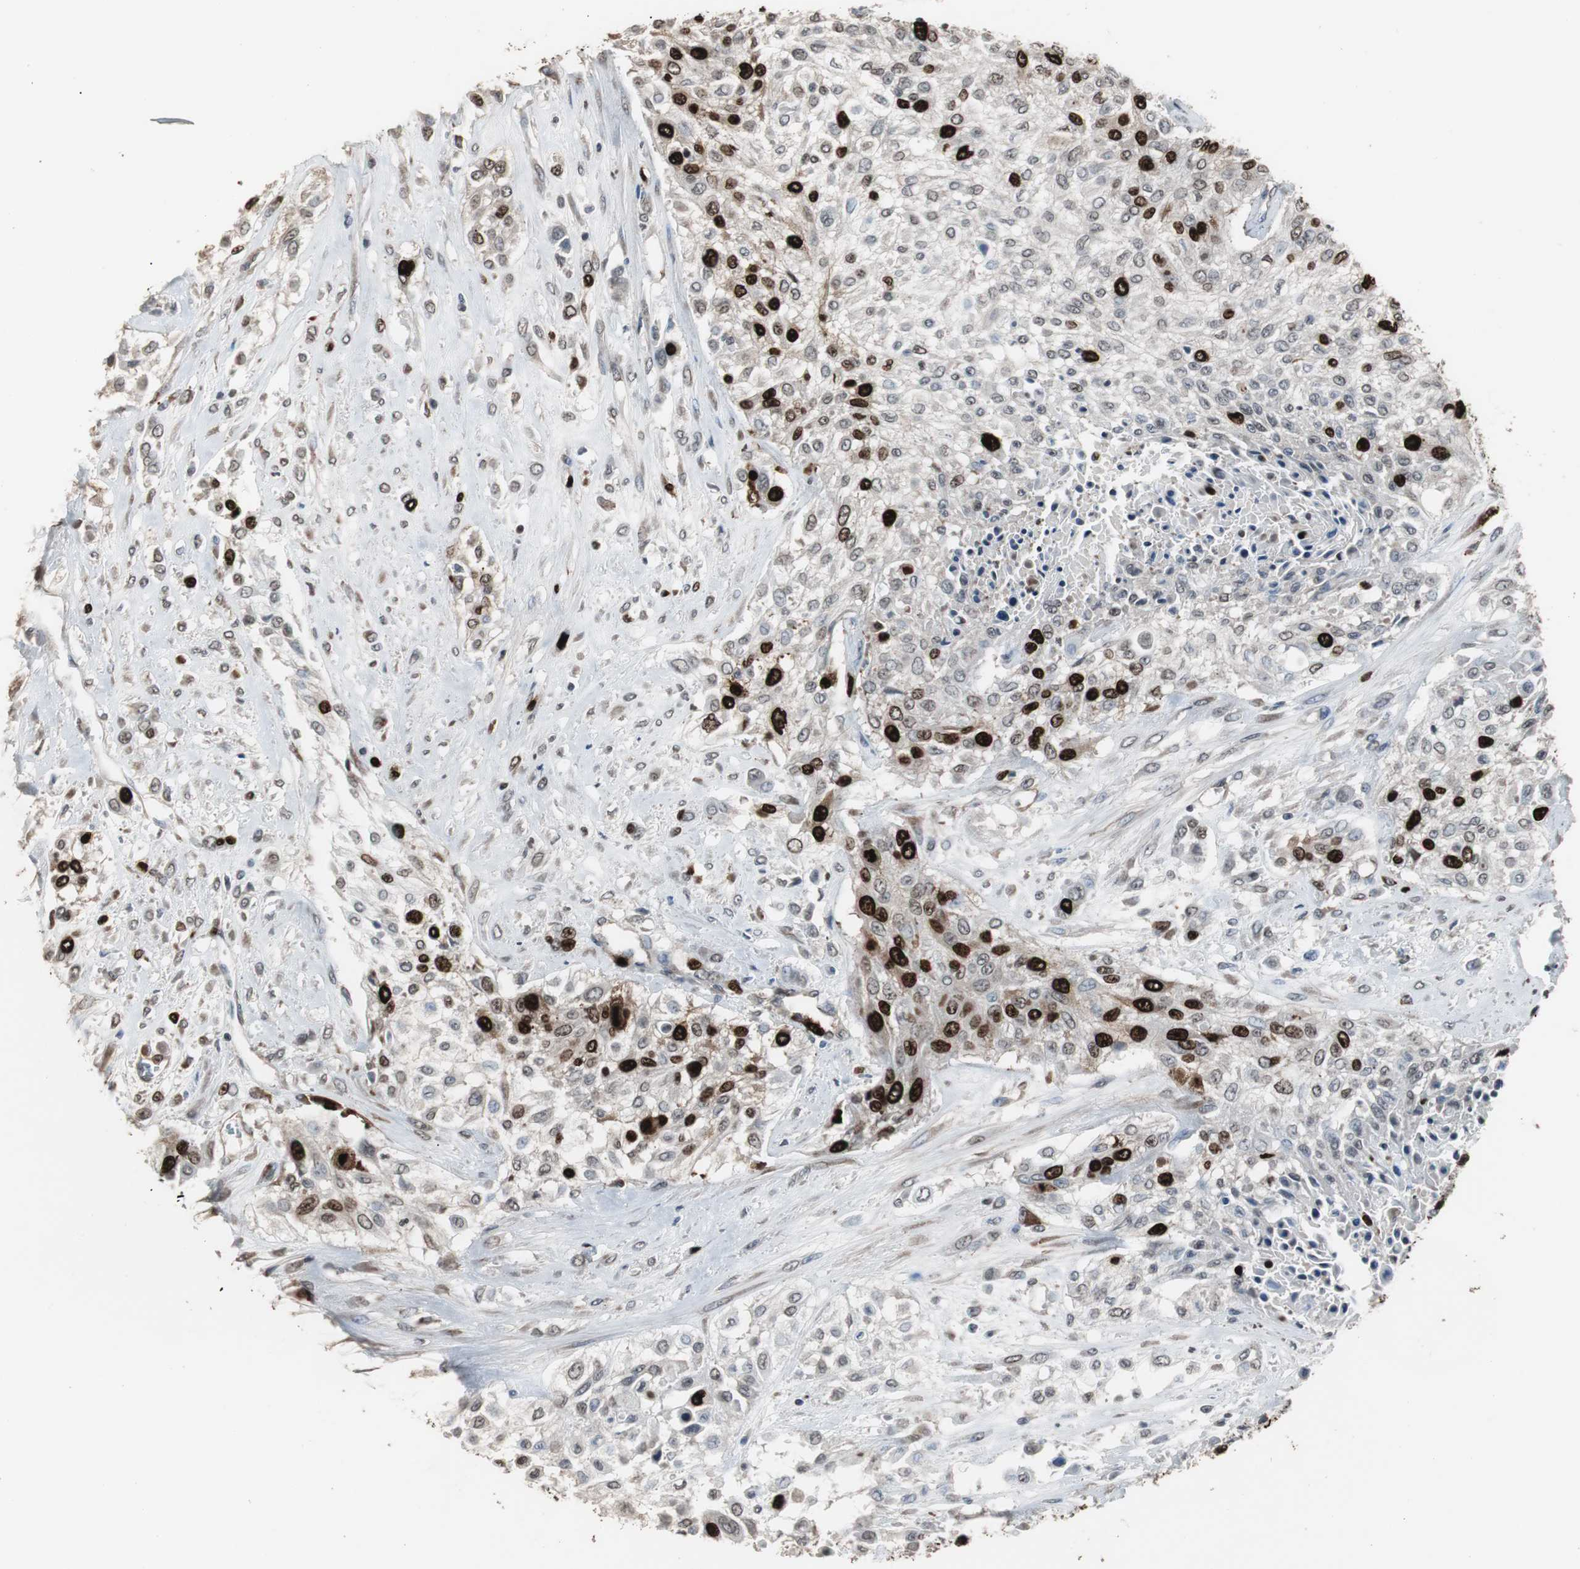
{"staining": {"intensity": "strong", "quantity": "25%-75%", "location": "cytoplasmic/membranous,nuclear"}, "tissue": "urothelial cancer", "cell_type": "Tumor cells", "image_type": "cancer", "snomed": [{"axis": "morphology", "description": "Urothelial carcinoma, High grade"}, {"axis": "topography", "description": "Urinary bladder"}], "caption": "A high amount of strong cytoplasmic/membranous and nuclear expression is seen in about 25%-75% of tumor cells in urothelial cancer tissue.", "gene": "TOP2A", "patient": {"sex": "male", "age": 57}}